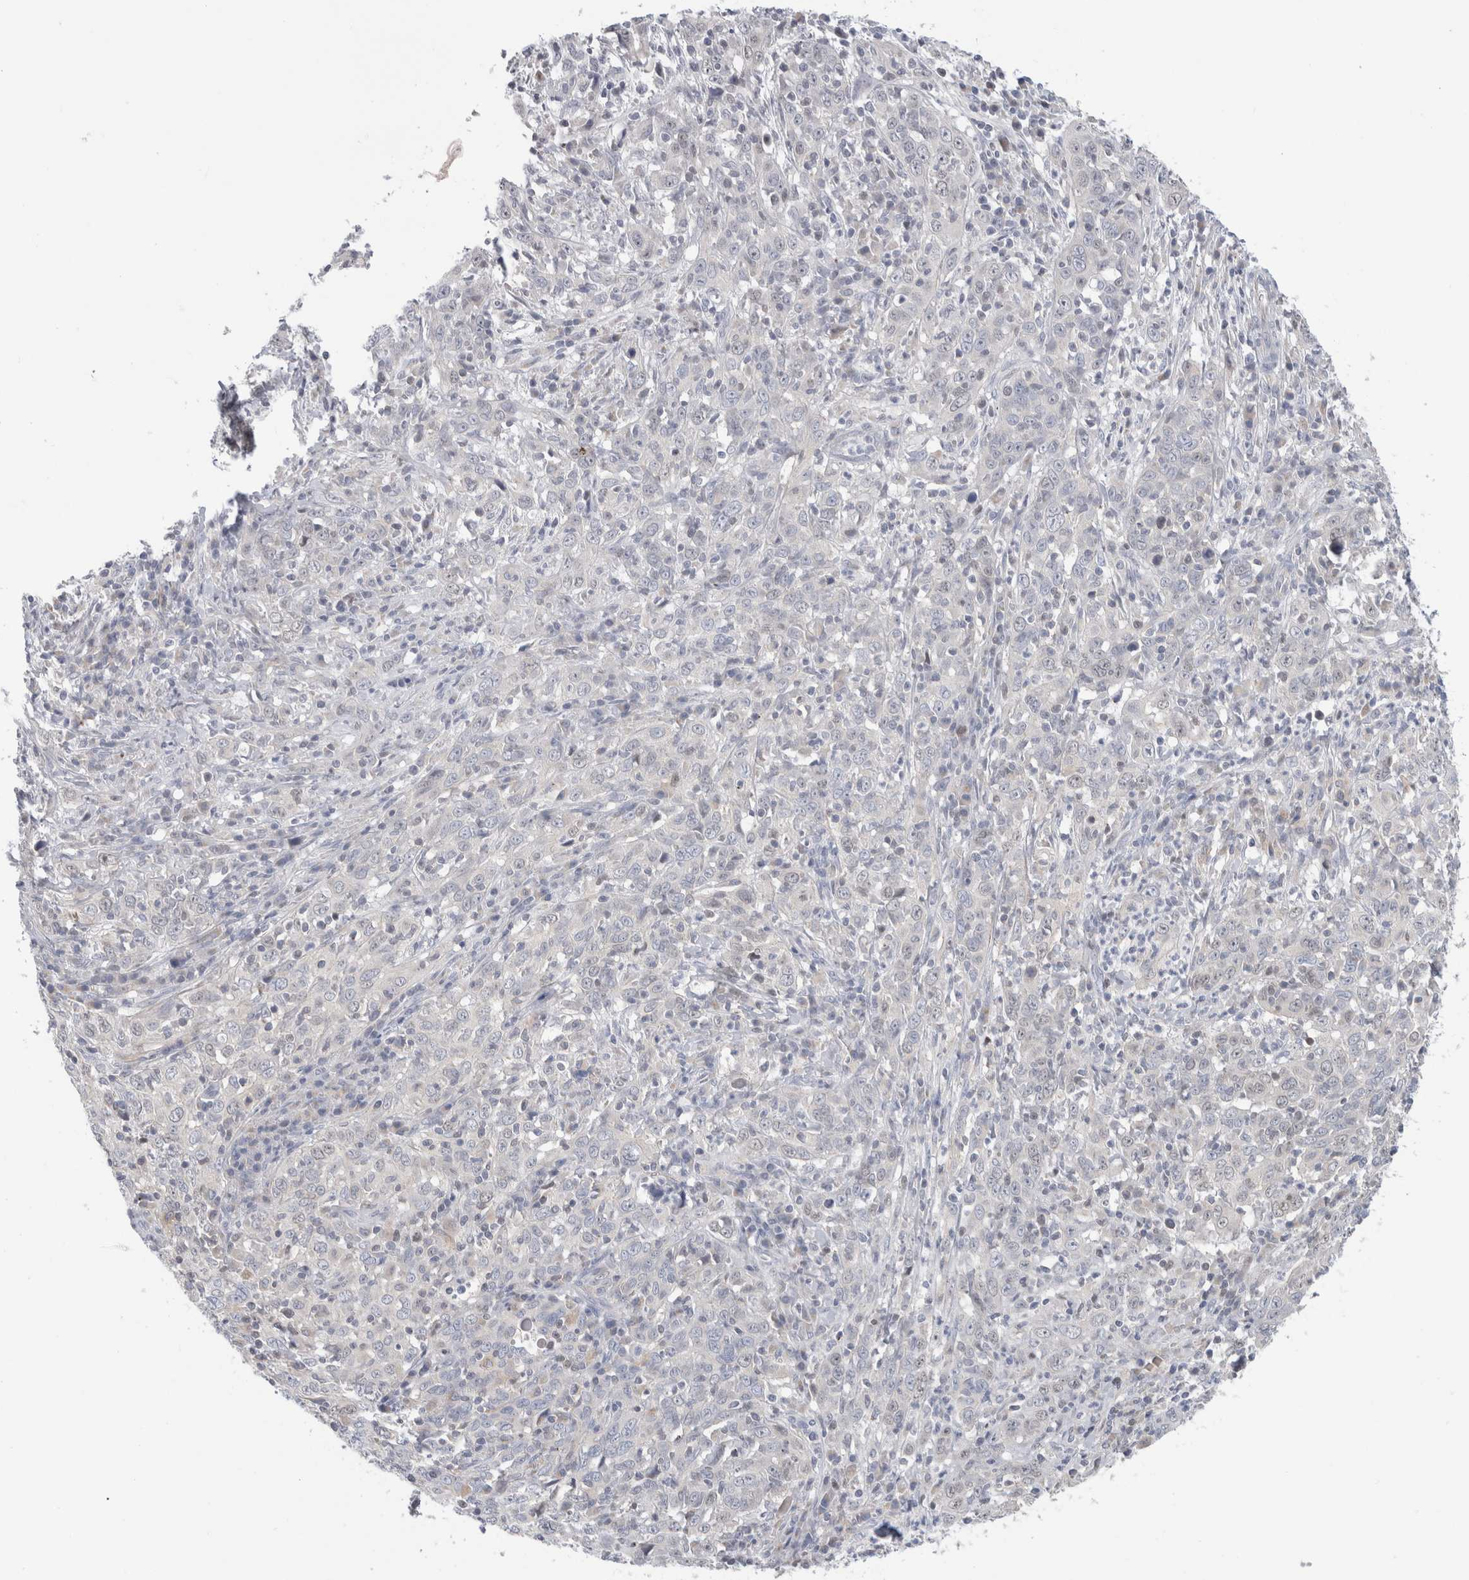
{"staining": {"intensity": "negative", "quantity": "none", "location": "none"}, "tissue": "cervical cancer", "cell_type": "Tumor cells", "image_type": "cancer", "snomed": [{"axis": "morphology", "description": "Squamous cell carcinoma, NOS"}, {"axis": "topography", "description": "Cervix"}], "caption": "High power microscopy micrograph of an IHC micrograph of cervical squamous cell carcinoma, revealing no significant staining in tumor cells. (Stains: DAB immunohistochemistry (IHC) with hematoxylin counter stain, Microscopy: brightfield microscopy at high magnification).", "gene": "SYTL5", "patient": {"sex": "female", "age": 46}}